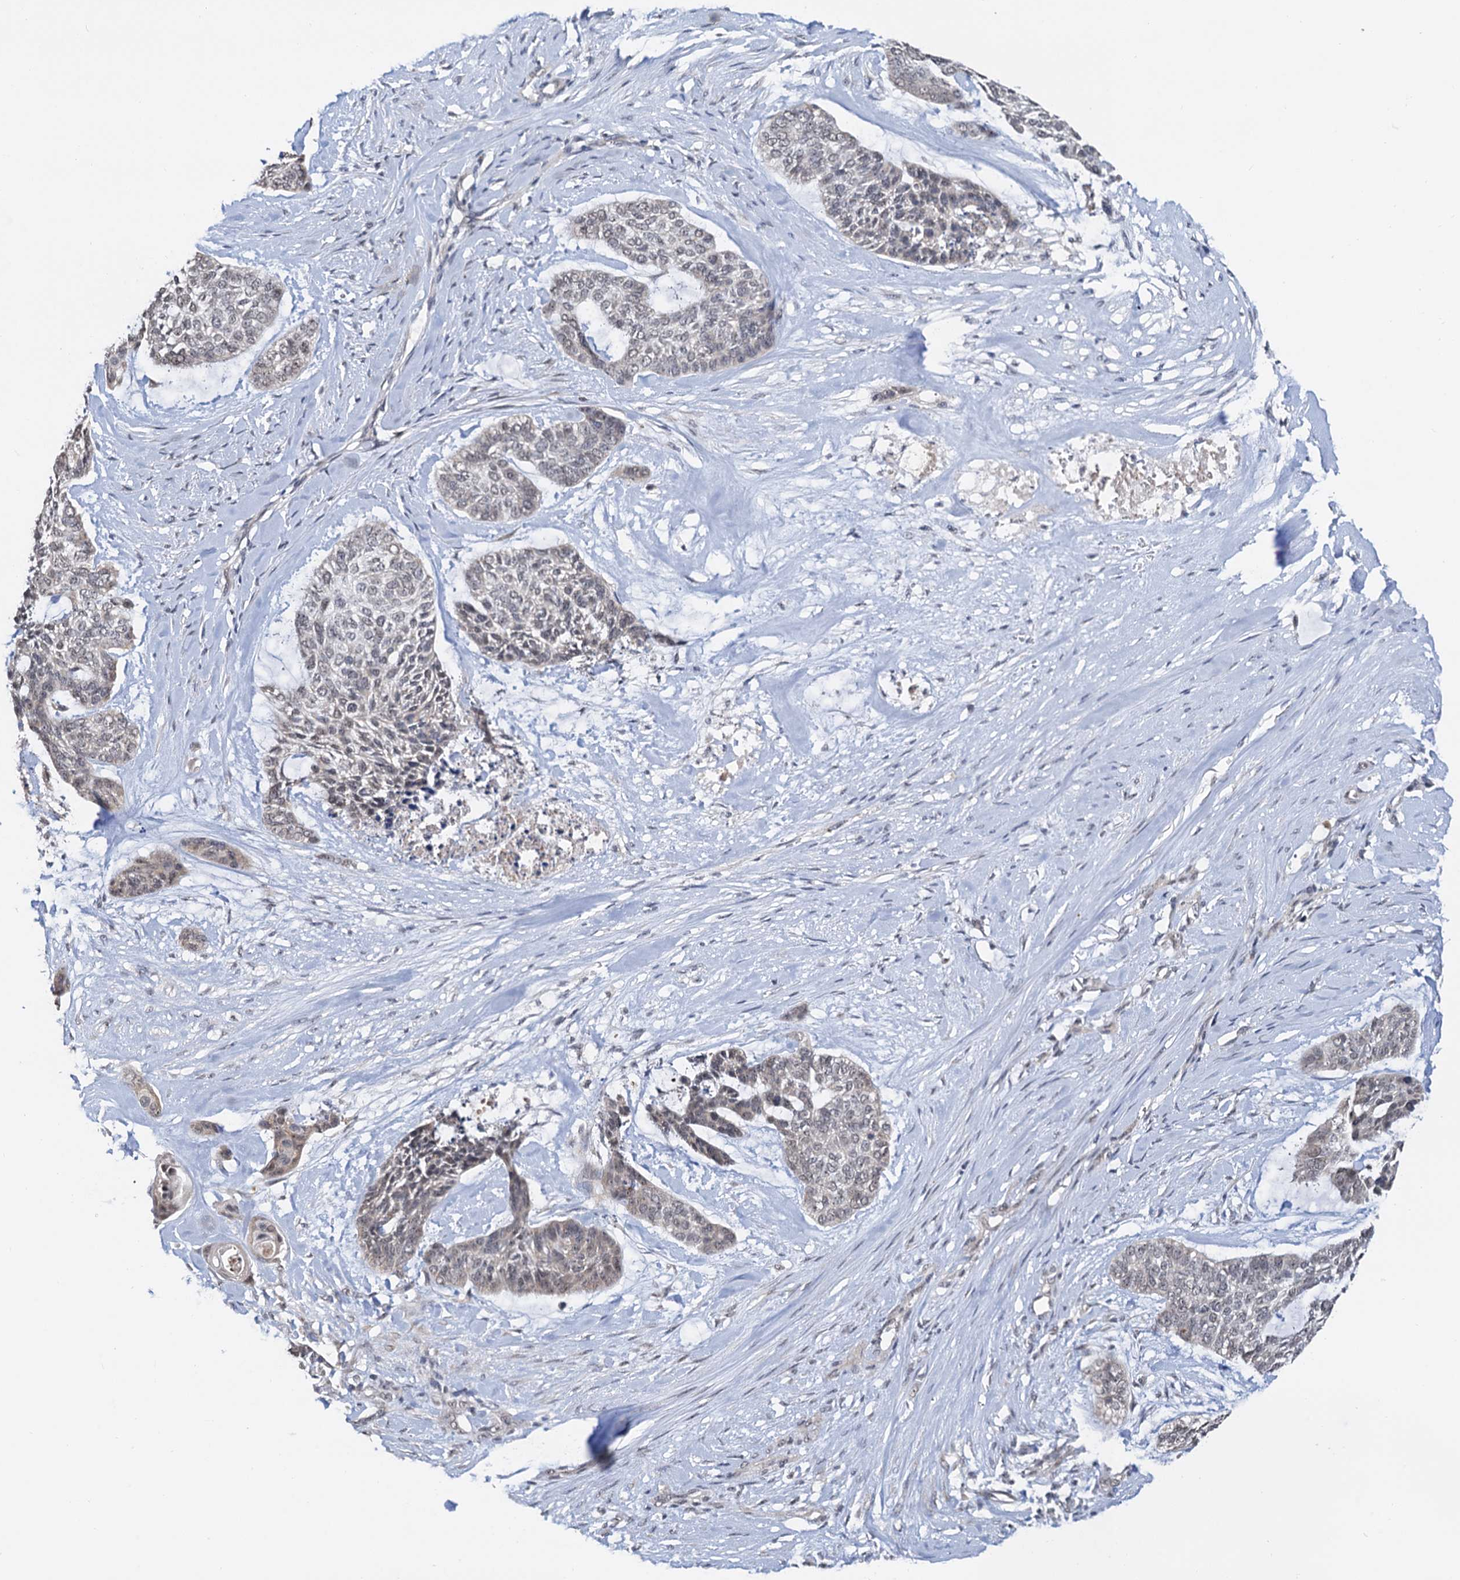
{"staining": {"intensity": "weak", "quantity": "<25%", "location": "nuclear"}, "tissue": "skin cancer", "cell_type": "Tumor cells", "image_type": "cancer", "snomed": [{"axis": "morphology", "description": "Basal cell carcinoma"}, {"axis": "topography", "description": "Skin"}], "caption": "DAB immunohistochemical staining of human skin cancer demonstrates no significant expression in tumor cells. (IHC, brightfield microscopy, high magnification).", "gene": "NAT10", "patient": {"sex": "female", "age": 64}}